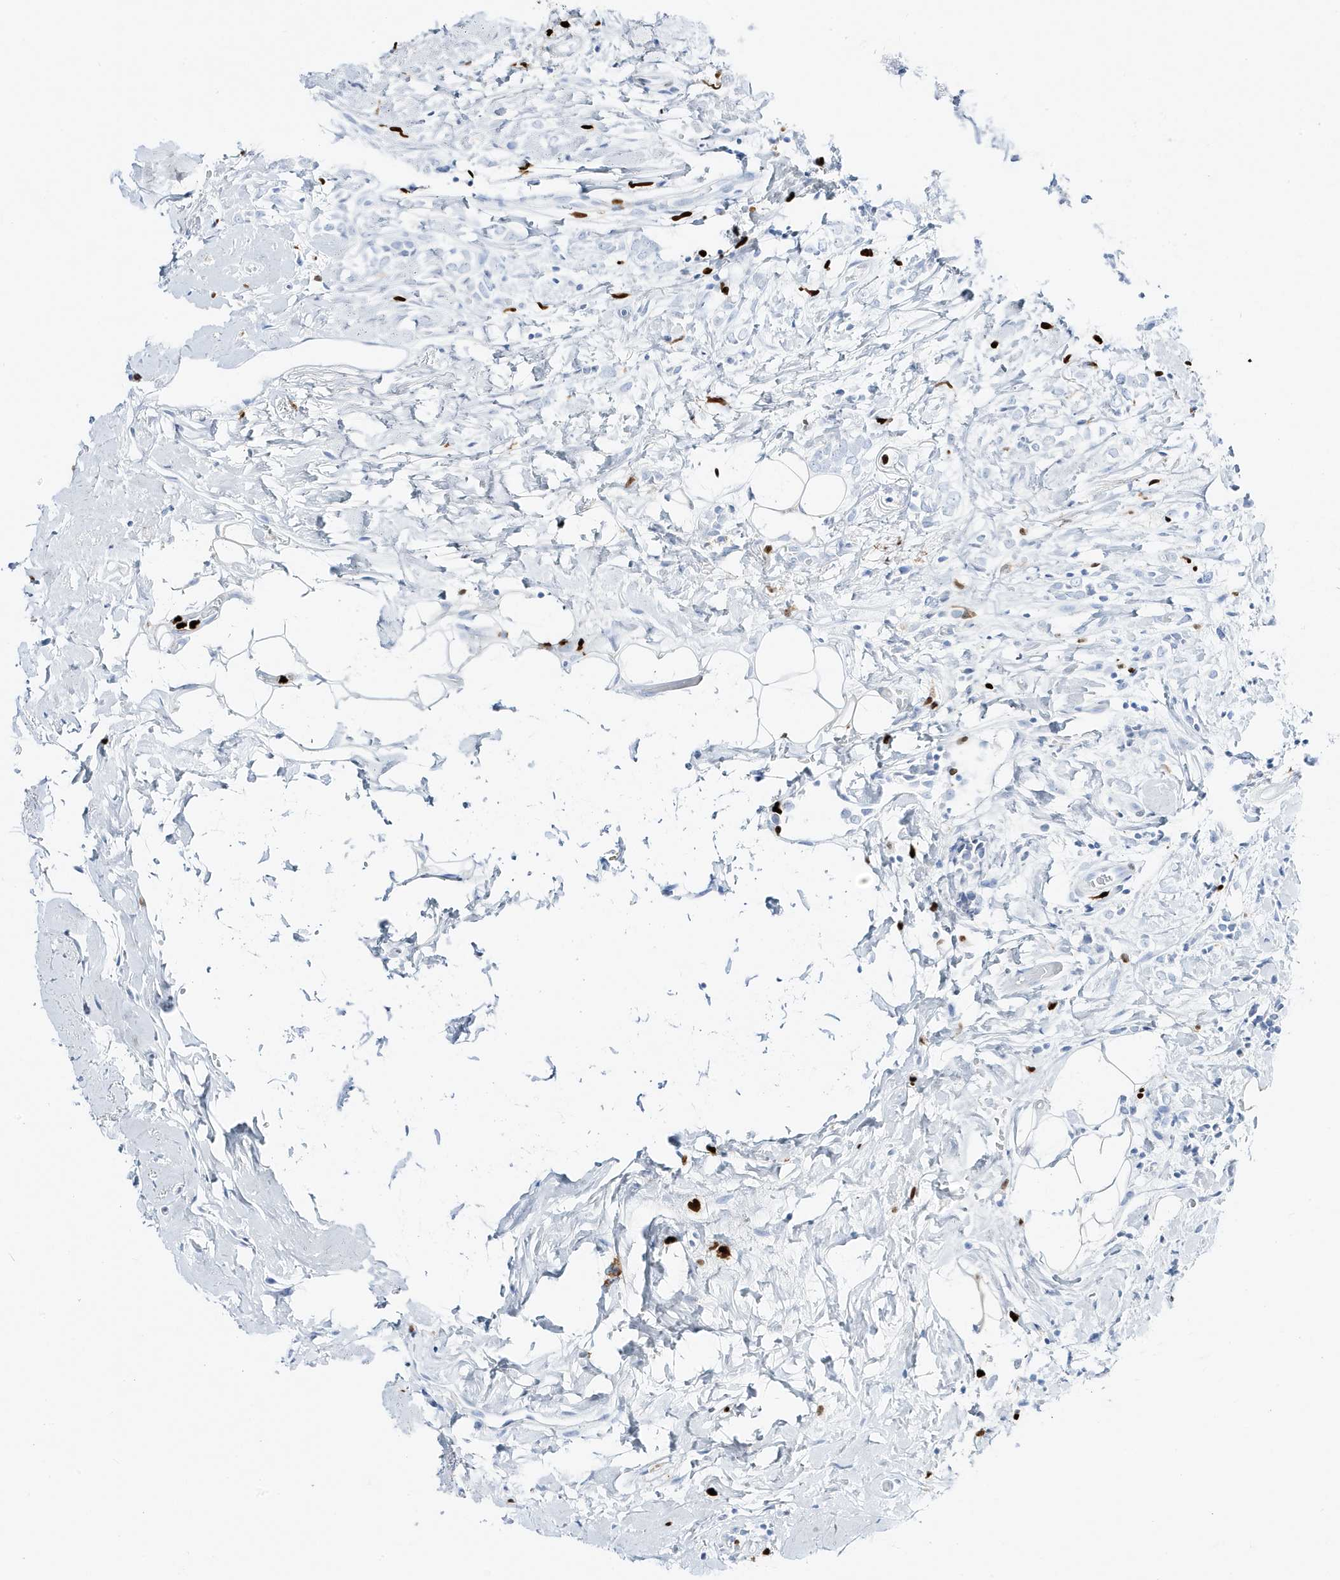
{"staining": {"intensity": "negative", "quantity": "none", "location": "none"}, "tissue": "breast cancer", "cell_type": "Tumor cells", "image_type": "cancer", "snomed": [{"axis": "morphology", "description": "Normal tissue, NOS"}, {"axis": "morphology", "description": "Lobular carcinoma"}, {"axis": "topography", "description": "Breast"}], "caption": "Human lobular carcinoma (breast) stained for a protein using immunohistochemistry displays no expression in tumor cells.", "gene": "MNDA", "patient": {"sex": "female", "age": 47}}